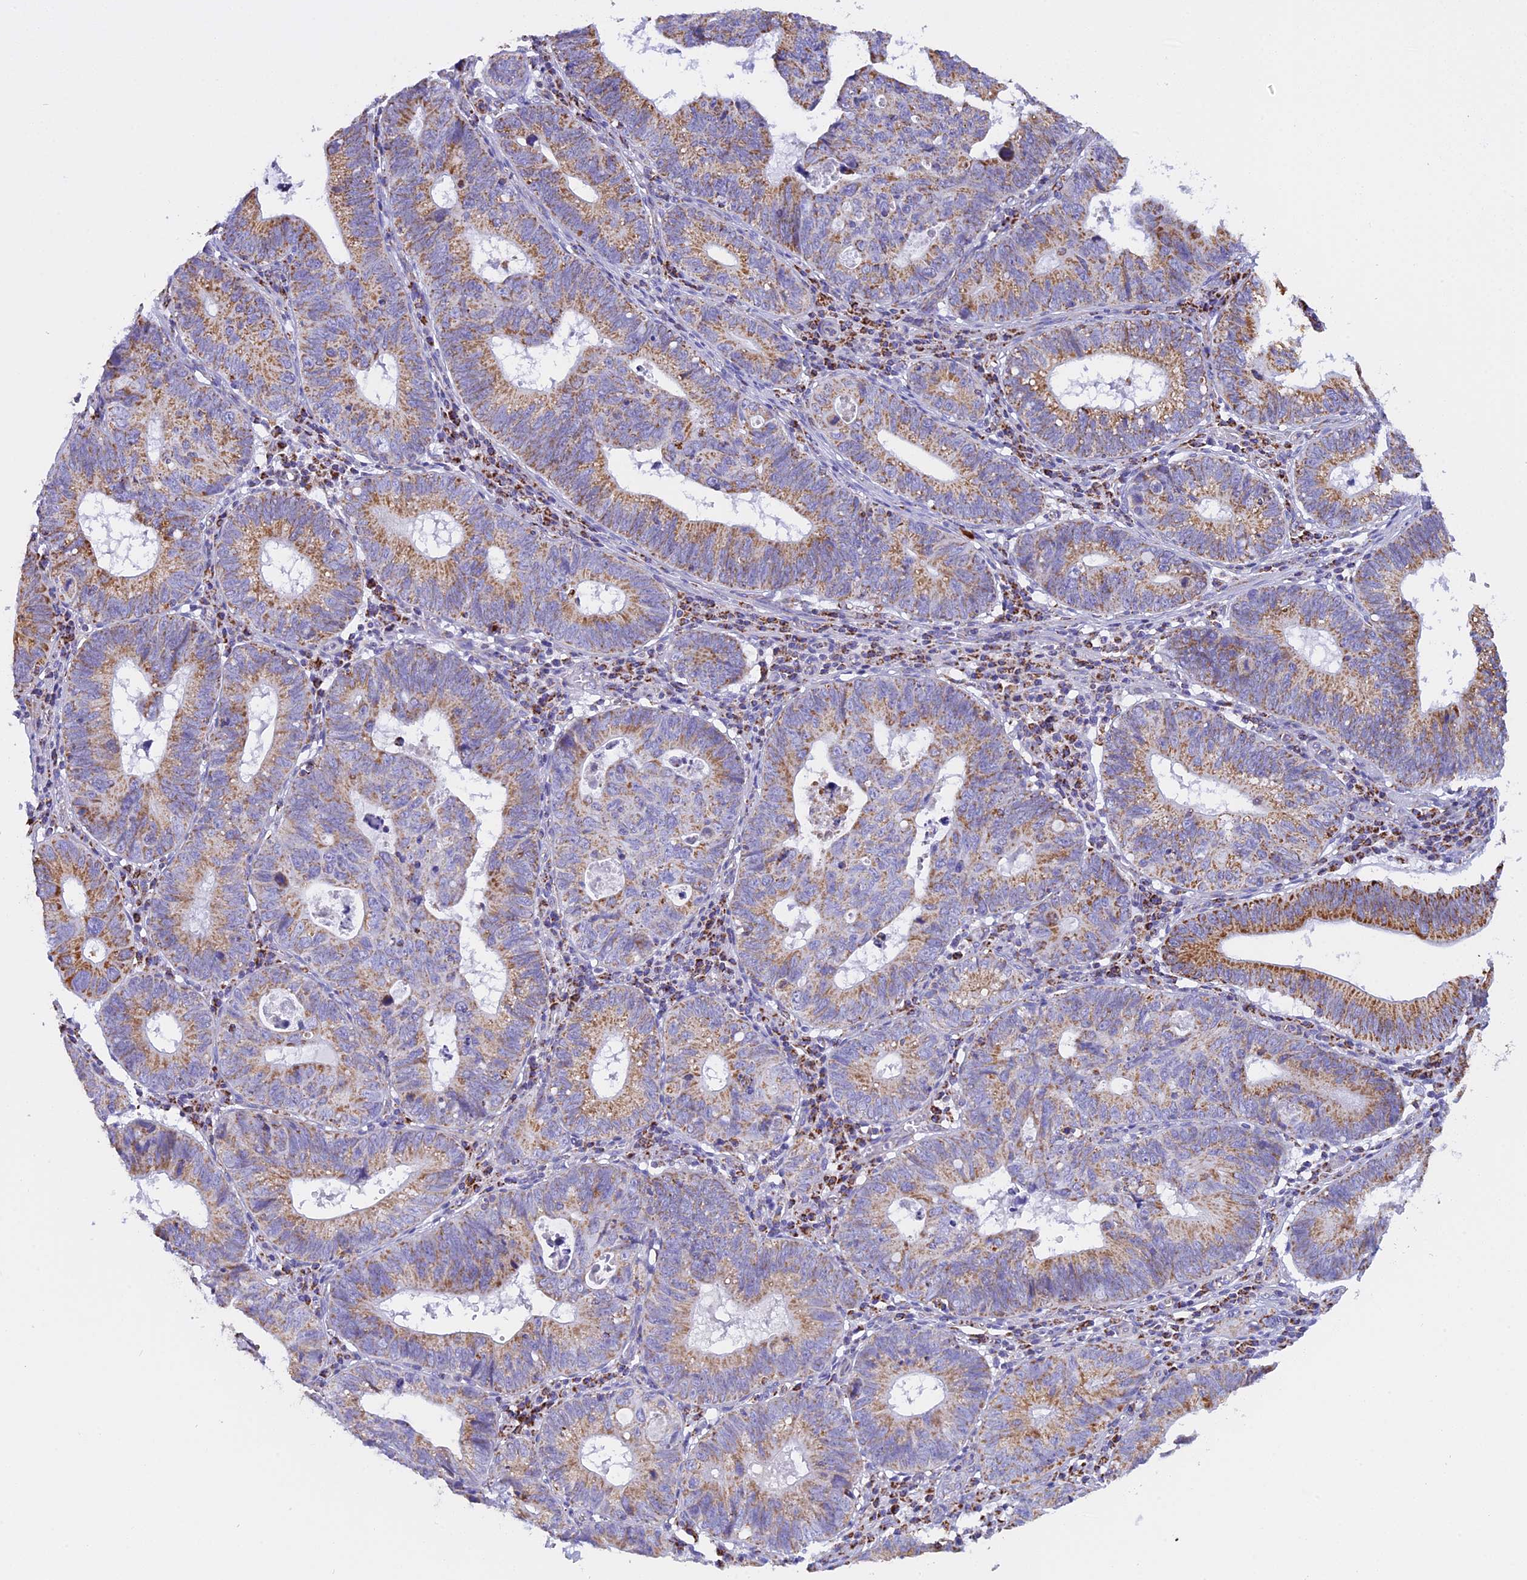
{"staining": {"intensity": "moderate", "quantity": ">75%", "location": "cytoplasmic/membranous"}, "tissue": "stomach cancer", "cell_type": "Tumor cells", "image_type": "cancer", "snomed": [{"axis": "morphology", "description": "Adenocarcinoma, NOS"}, {"axis": "topography", "description": "Stomach"}], "caption": "Stomach cancer (adenocarcinoma) tissue demonstrates moderate cytoplasmic/membranous staining in about >75% of tumor cells (DAB (3,3'-diaminobenzidine) IHC with brightfield microscopy, high magnification).", "gene": "KCNG1", "patient": {"sex": "male", "age": 59}}